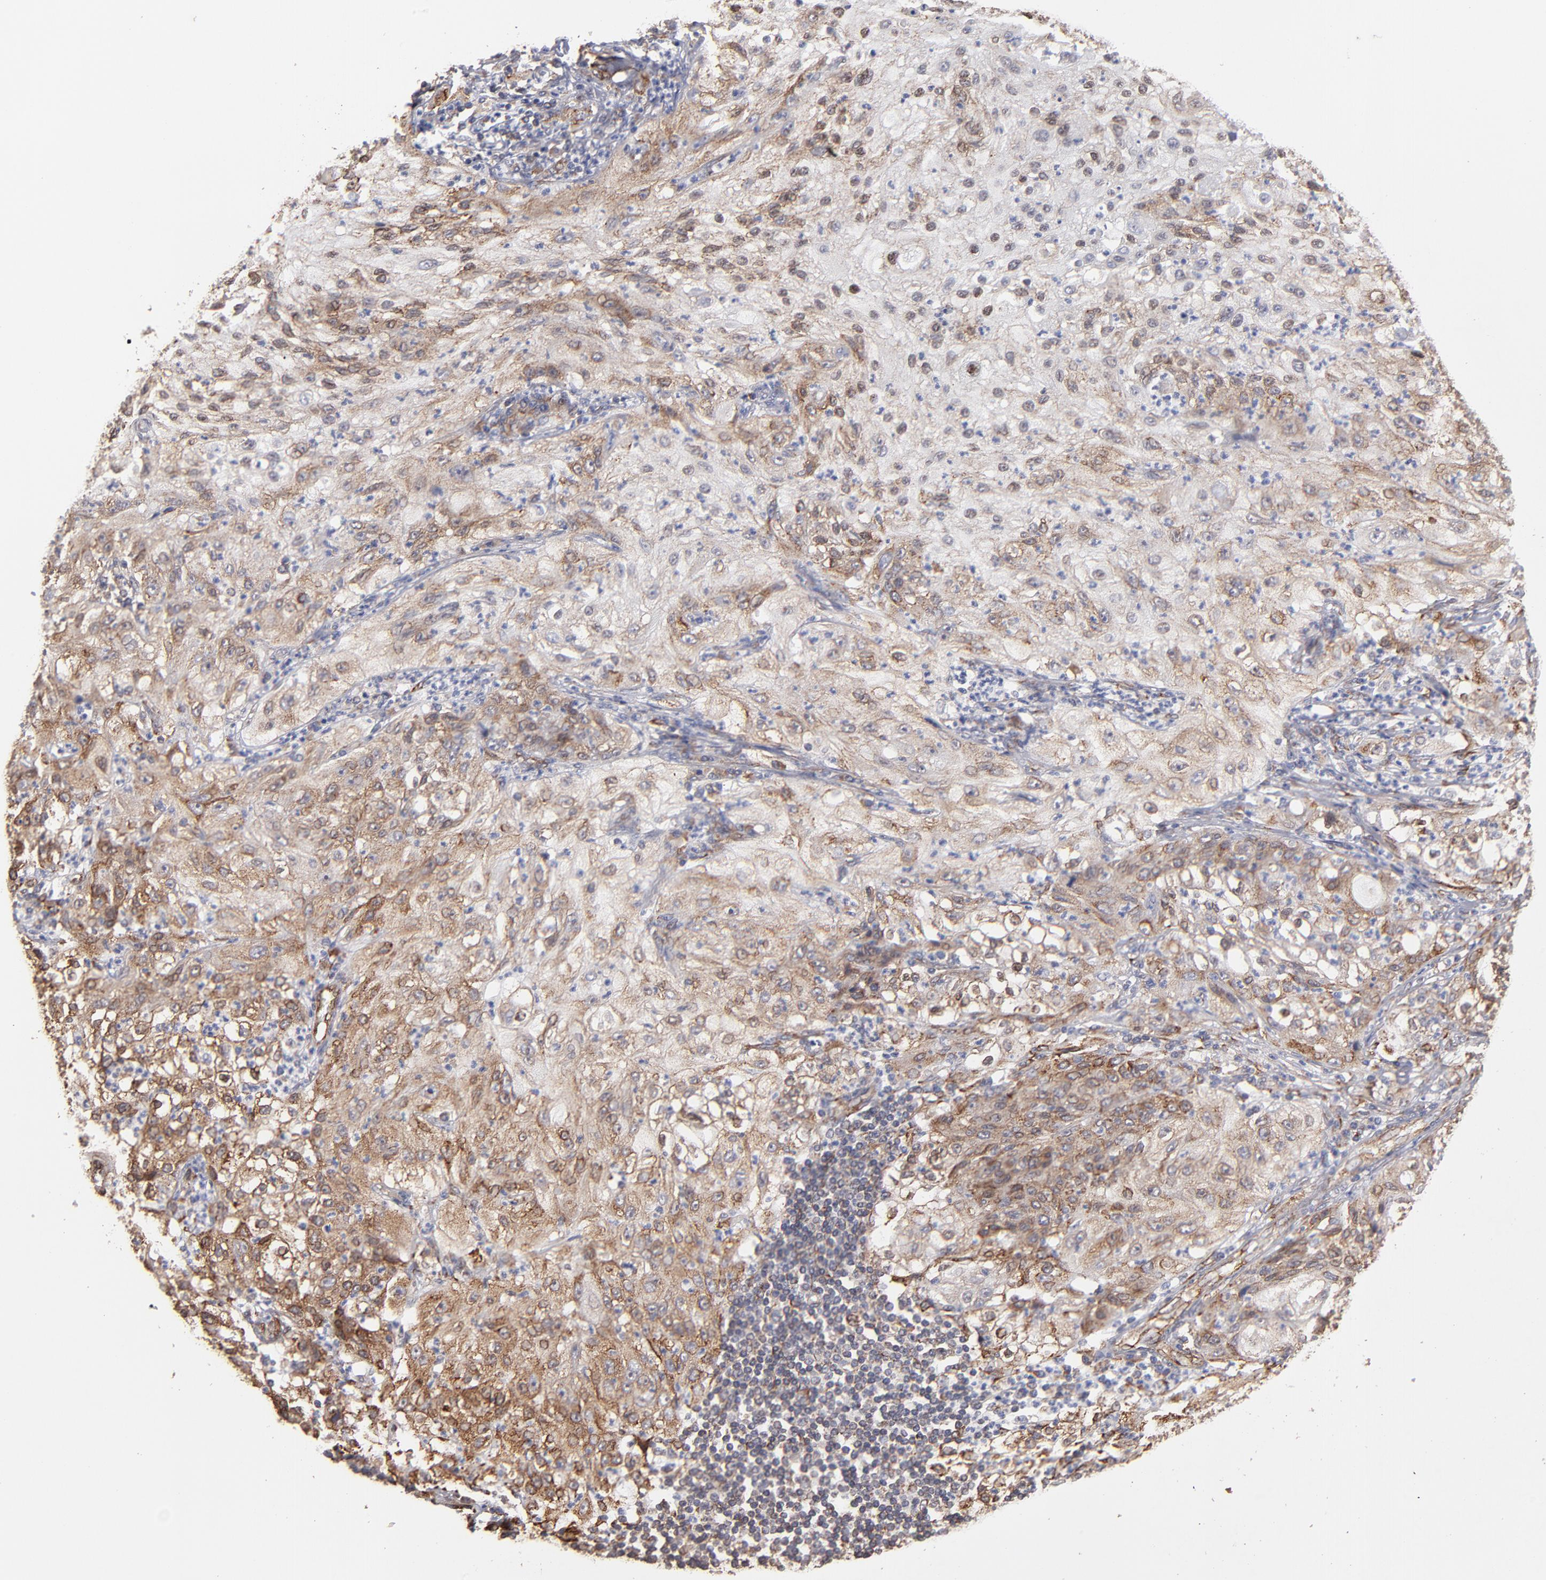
{"staining": {"intensity": "moderate", "quantity": ">75%", "location": "cytoplasmic/membranous"}, "tissue": "lung cancer", "cell_type": "Tumor cells", "image_type": "cancer", "snomed": [{"axis": "morphology", "description": "Inflammation, NOS"}, {"axis": "morphology", "description": "Squamous cell carcinoma, NOS"}, {"axis": "topography", "description": "Lymph node"}, {"axis": "topography", "description": "Soft tissue"}, {"axis": "topography", "description": "Lung"}], "caption": "Immunohistochemical staining of human squamous cell carcinoma (lung) exhibits medium levels of moderate cytoplasmic/membranous expression in approximately >75% of tumor cells.", "gene": "KTN1", "patient": {"sex": "male", "age": 66}}